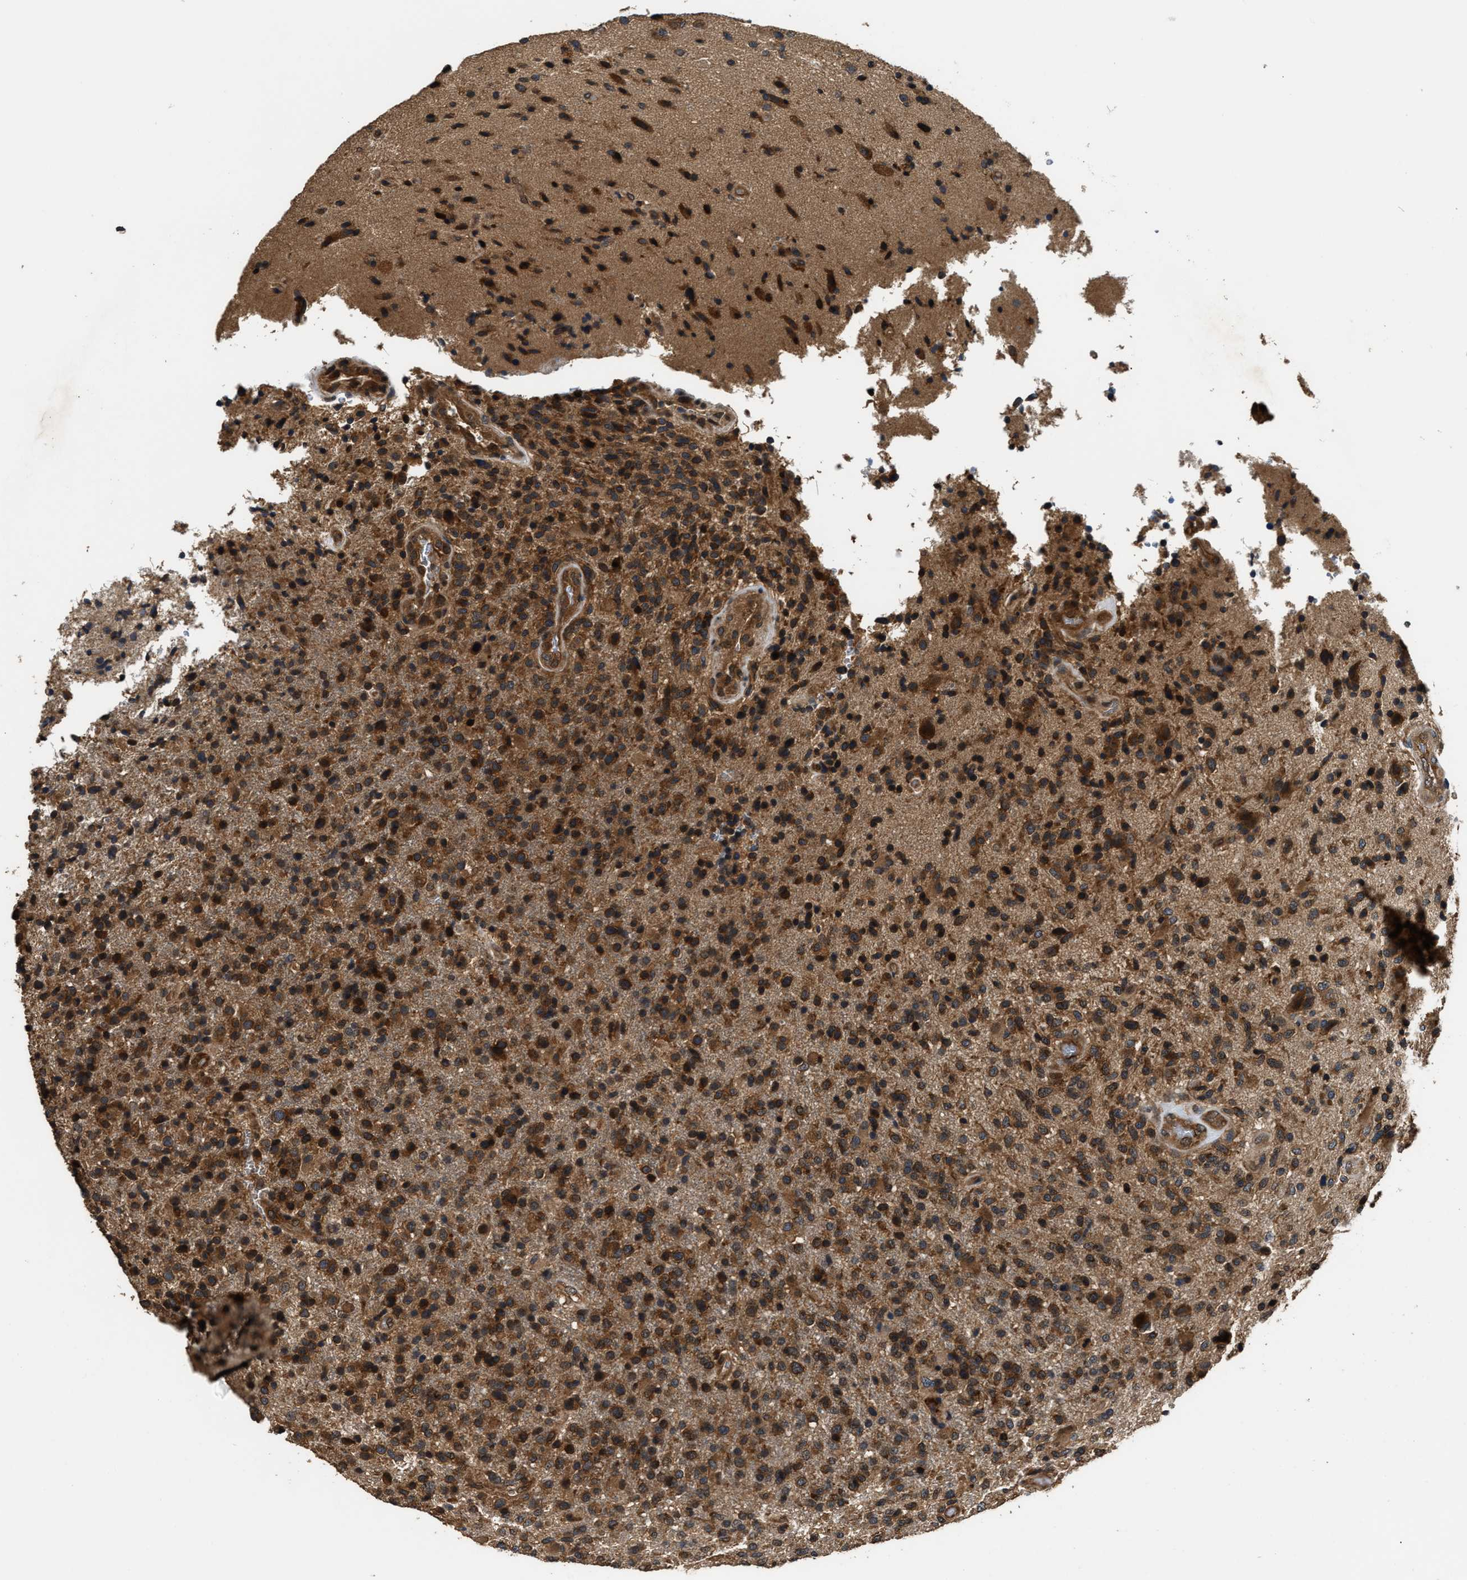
{"staining": {"intensity": "strong", "quantity": ">75%", "location": "cytoplasmic/membranous"}, "tissue": "glioma", "cell_type": "Tumor cells", "image_type": "cancer", "snomed": [{"axis": "morphology", "description": "Glioma, malignant, High grade"}, {"axis": "topography", "description": "Brain"}], "caption": "Immunohistochemistry of glioma exhibits high levels of strong cytoplasmic/membranous positivity in approximately >75% of tumor cells. The staining is performed using DAB (3,3'-diaminobenzidine) brown chromogen to label protein expression. The nuclei are counter-stained blue using hematoxylin.", "gene": "DNAJC2", "patient": {"sex": "male", "age": 72}}